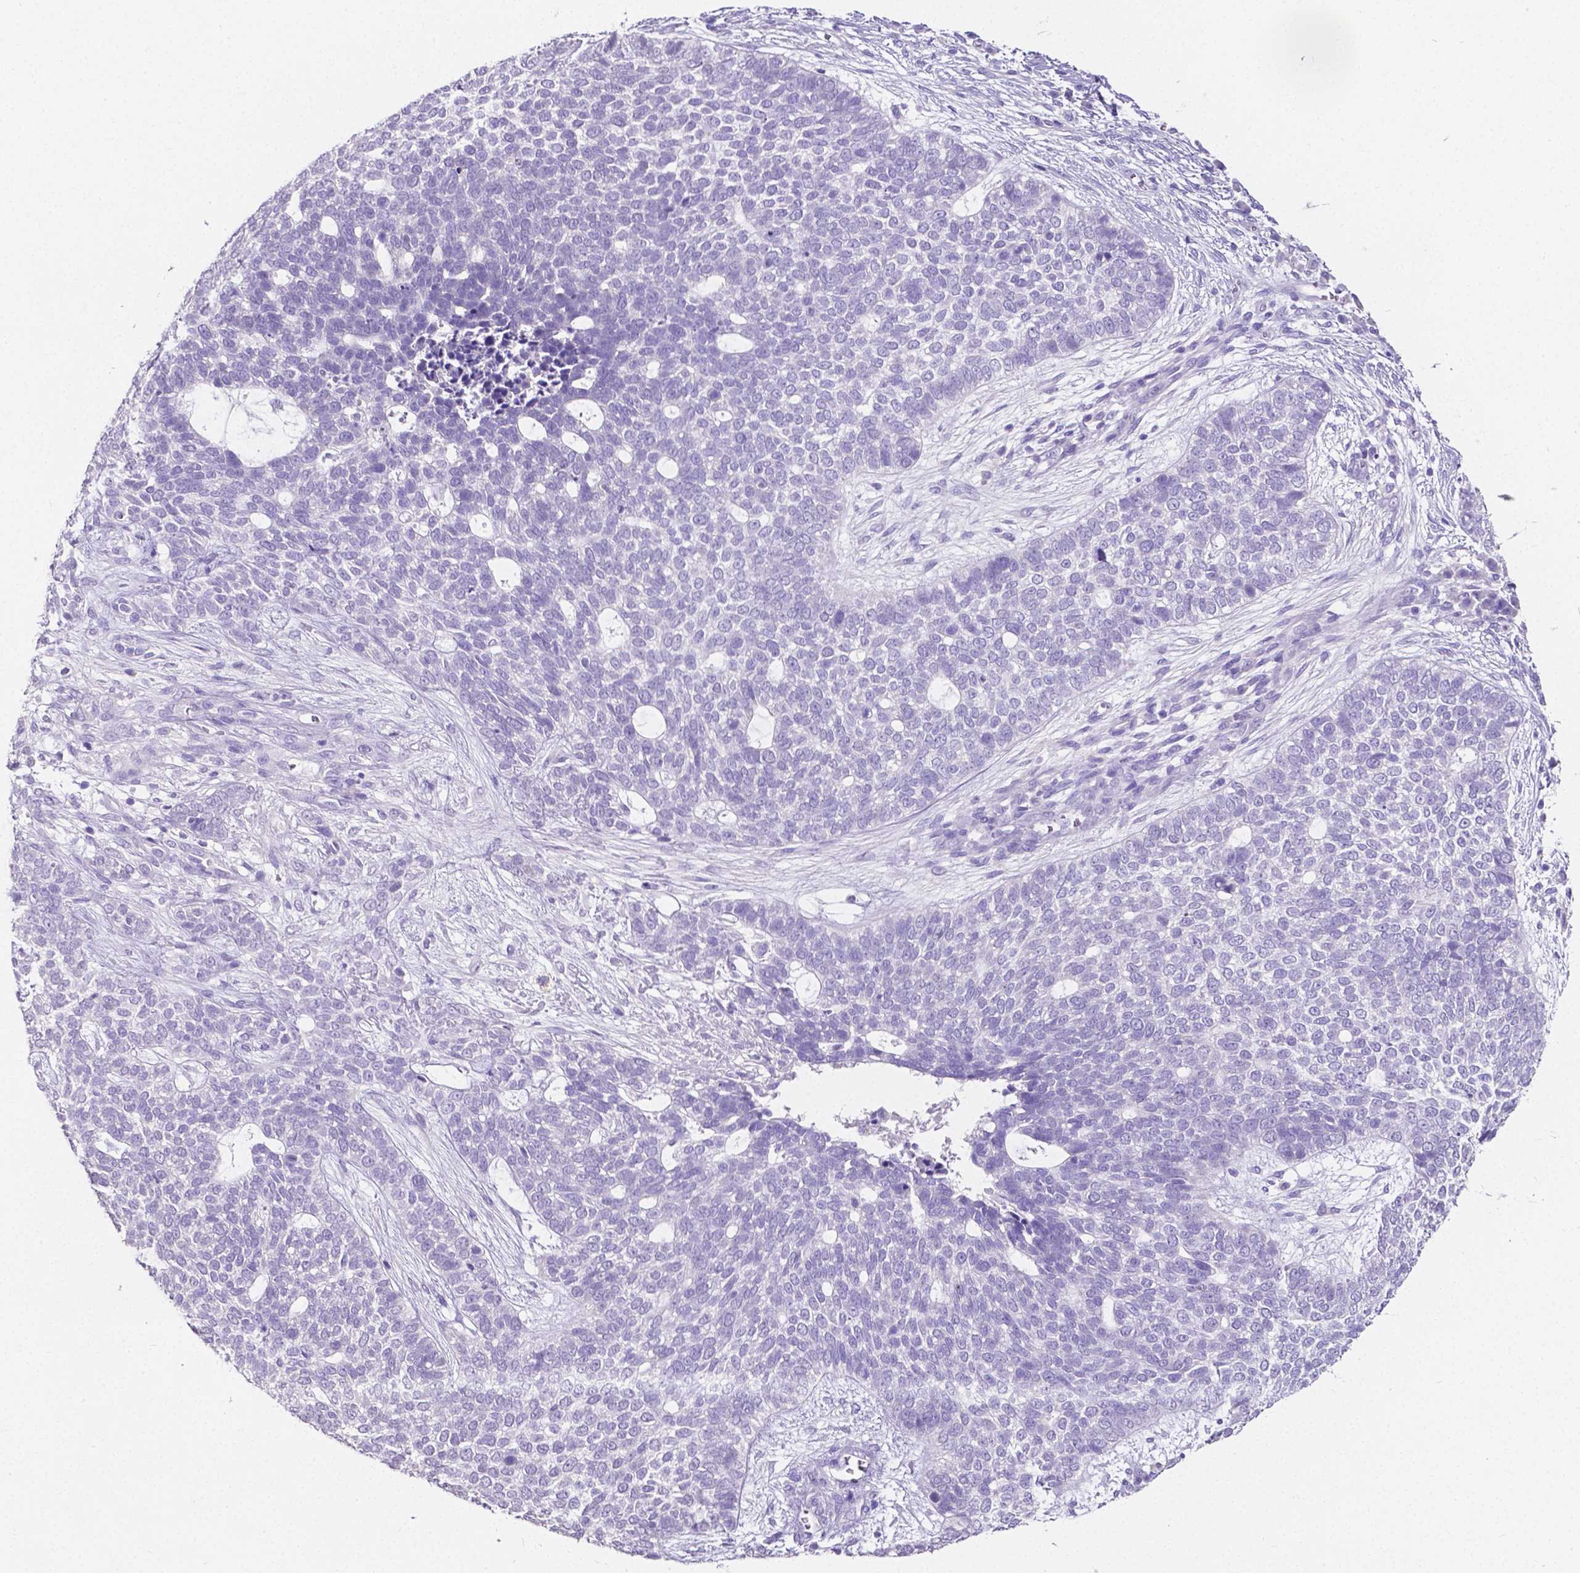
{"staining": {"intensity": "negative", "quantity": "none", "location": "none"}, "tissue": "skin cancer", "cell_type": "Tumor cells", "image_type": "cancer", "snomed": [{"axis": "morphology", "description": "Basal cell carcinoma"}, {"axis": "topography", "description": "Skin"}], "caption": "Tumor cells show no significant positivity in skin cancer (basal cell carcinoma).", "gene": "SLC22A2", "patient": {"sex": "female", "age": 69}}